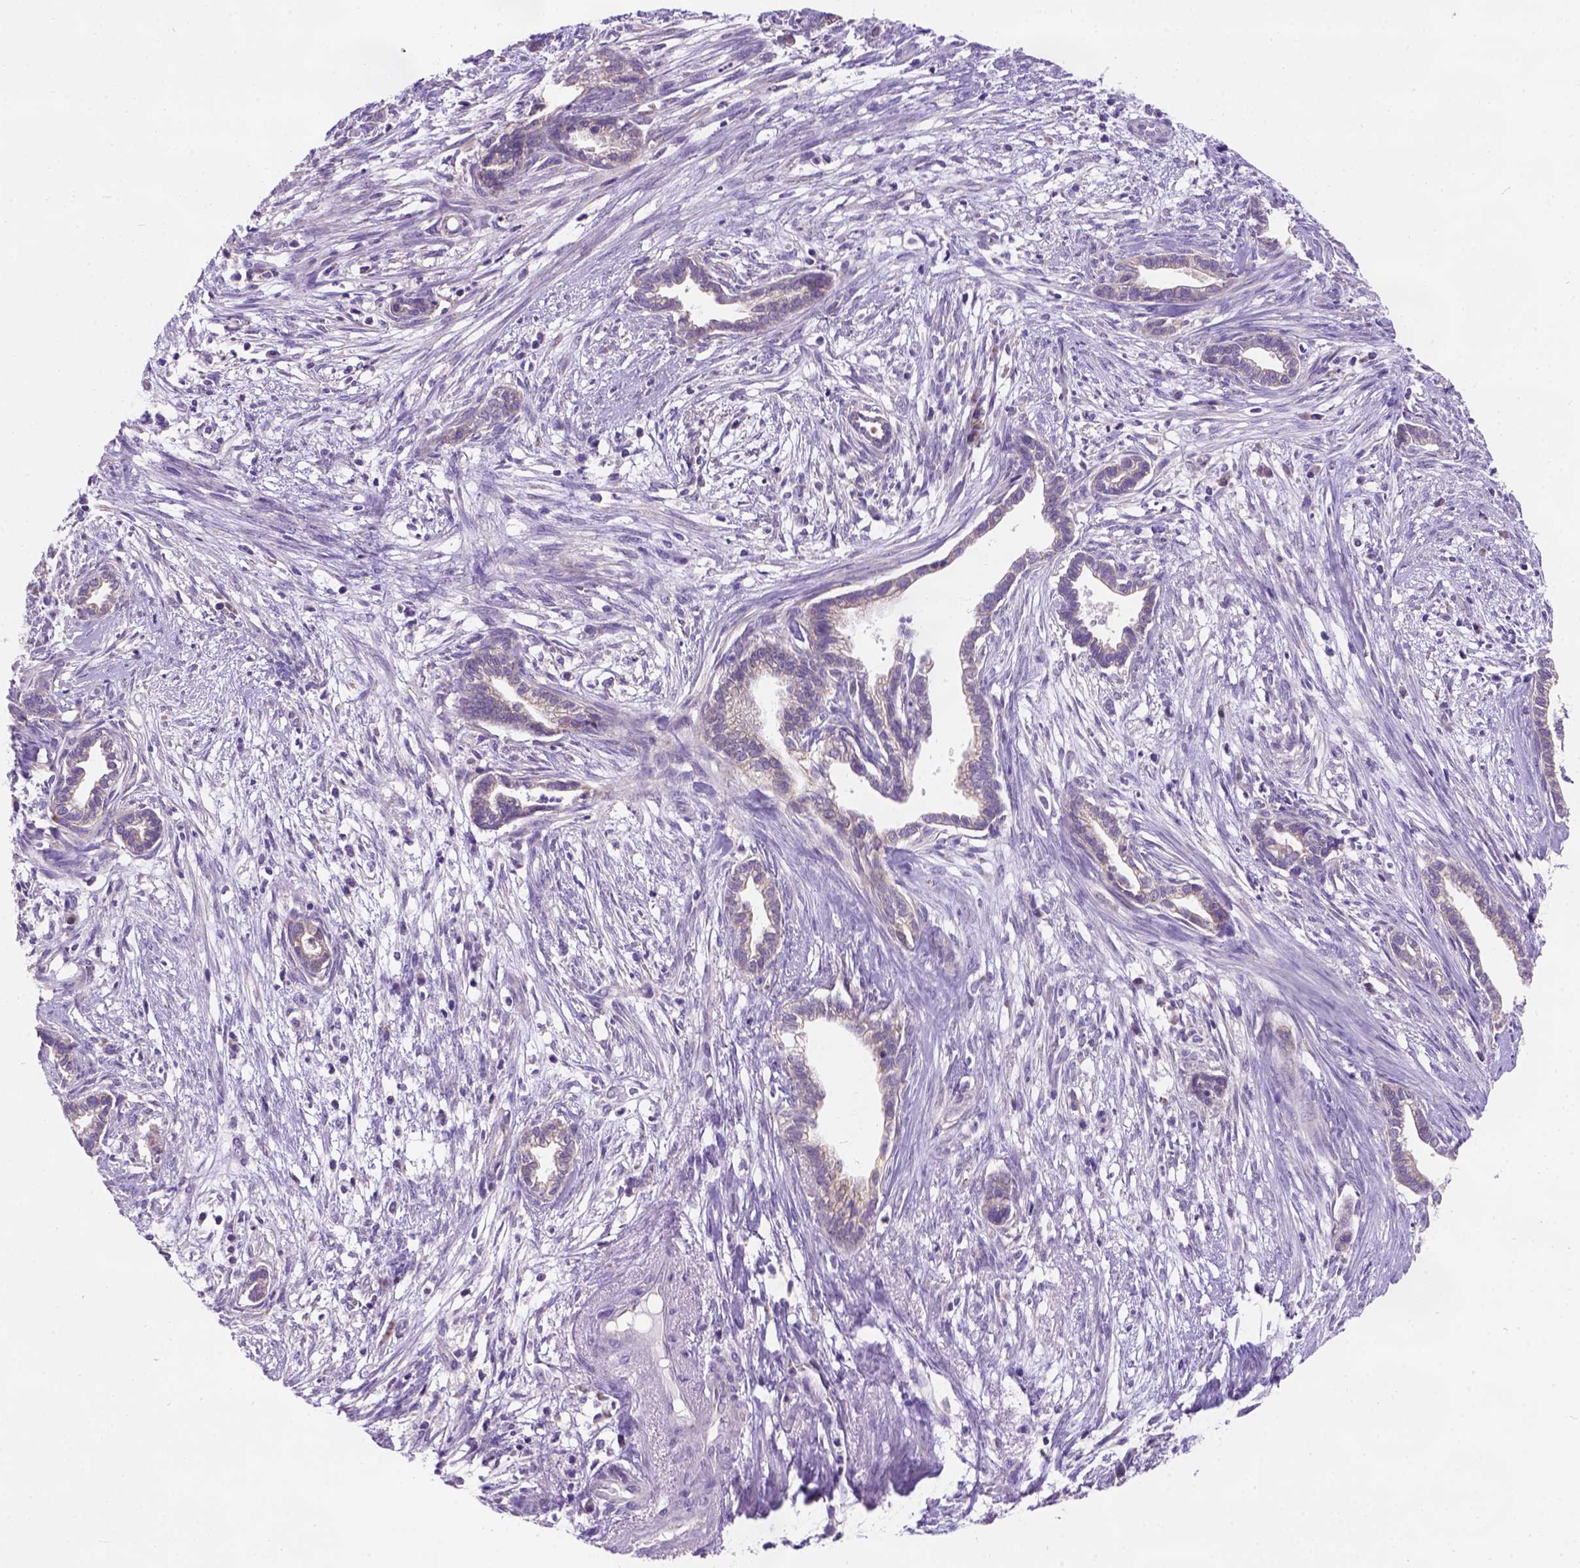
{"staining": {"intensity": "negative", "quantity": "none", "location": "none"}, "tissue": "cervical cancer", "cell_type": "Tumor cells", "image_type": "cancer", "snomed": [{"axis": "morphology", "description": "Adenocarcinoma, NOS"}, {"axis": "topography", "description": "Cervix"}], "caption": "An IHC image of adenocarcinoma (cervical) is shown. There is no staining in tumor cells of adenocarcinoma (cervical).", "gene": "L2HGDH", "patient": {"sex": "female", "age": 62}}